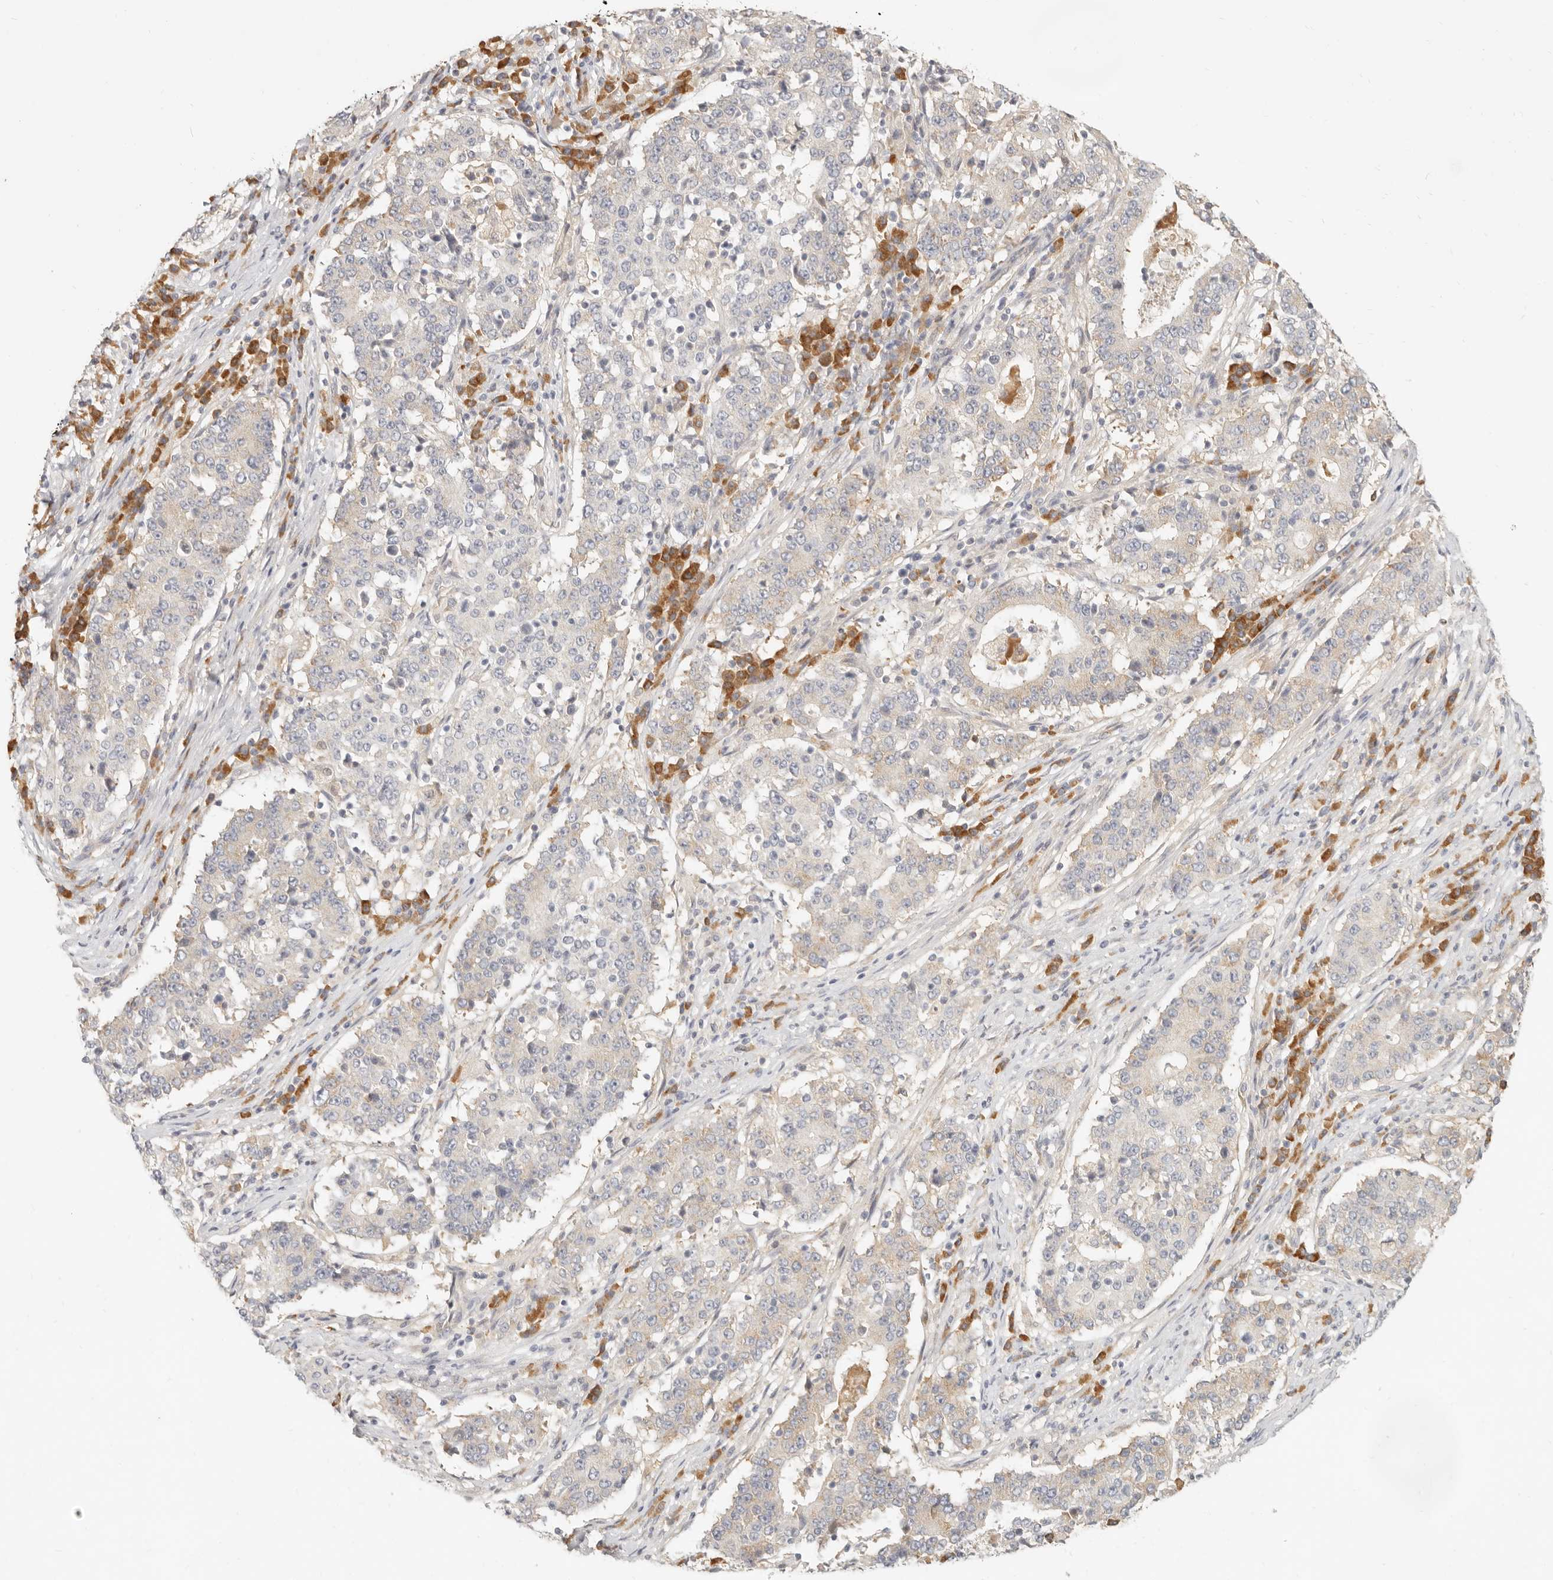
{"staining": {"intensity": "negative", "quantity": "none", "location": "none"}, "tissue": "stomach cancer", "cell_type": "Tumor cells", "image_type": "cancer", "snomed": [{"axis": "morphology", "description": "Adenocarcinoma, NOS"}, {"axis": "topography", "description": "Stomach"}], "caption": "A micrograph of adenocarcinoma (stomach) stained for a protein shows no brown staining in tumor cells.", "gene": "PABPC4", "patient": {"sex": "male", "age": 59}}